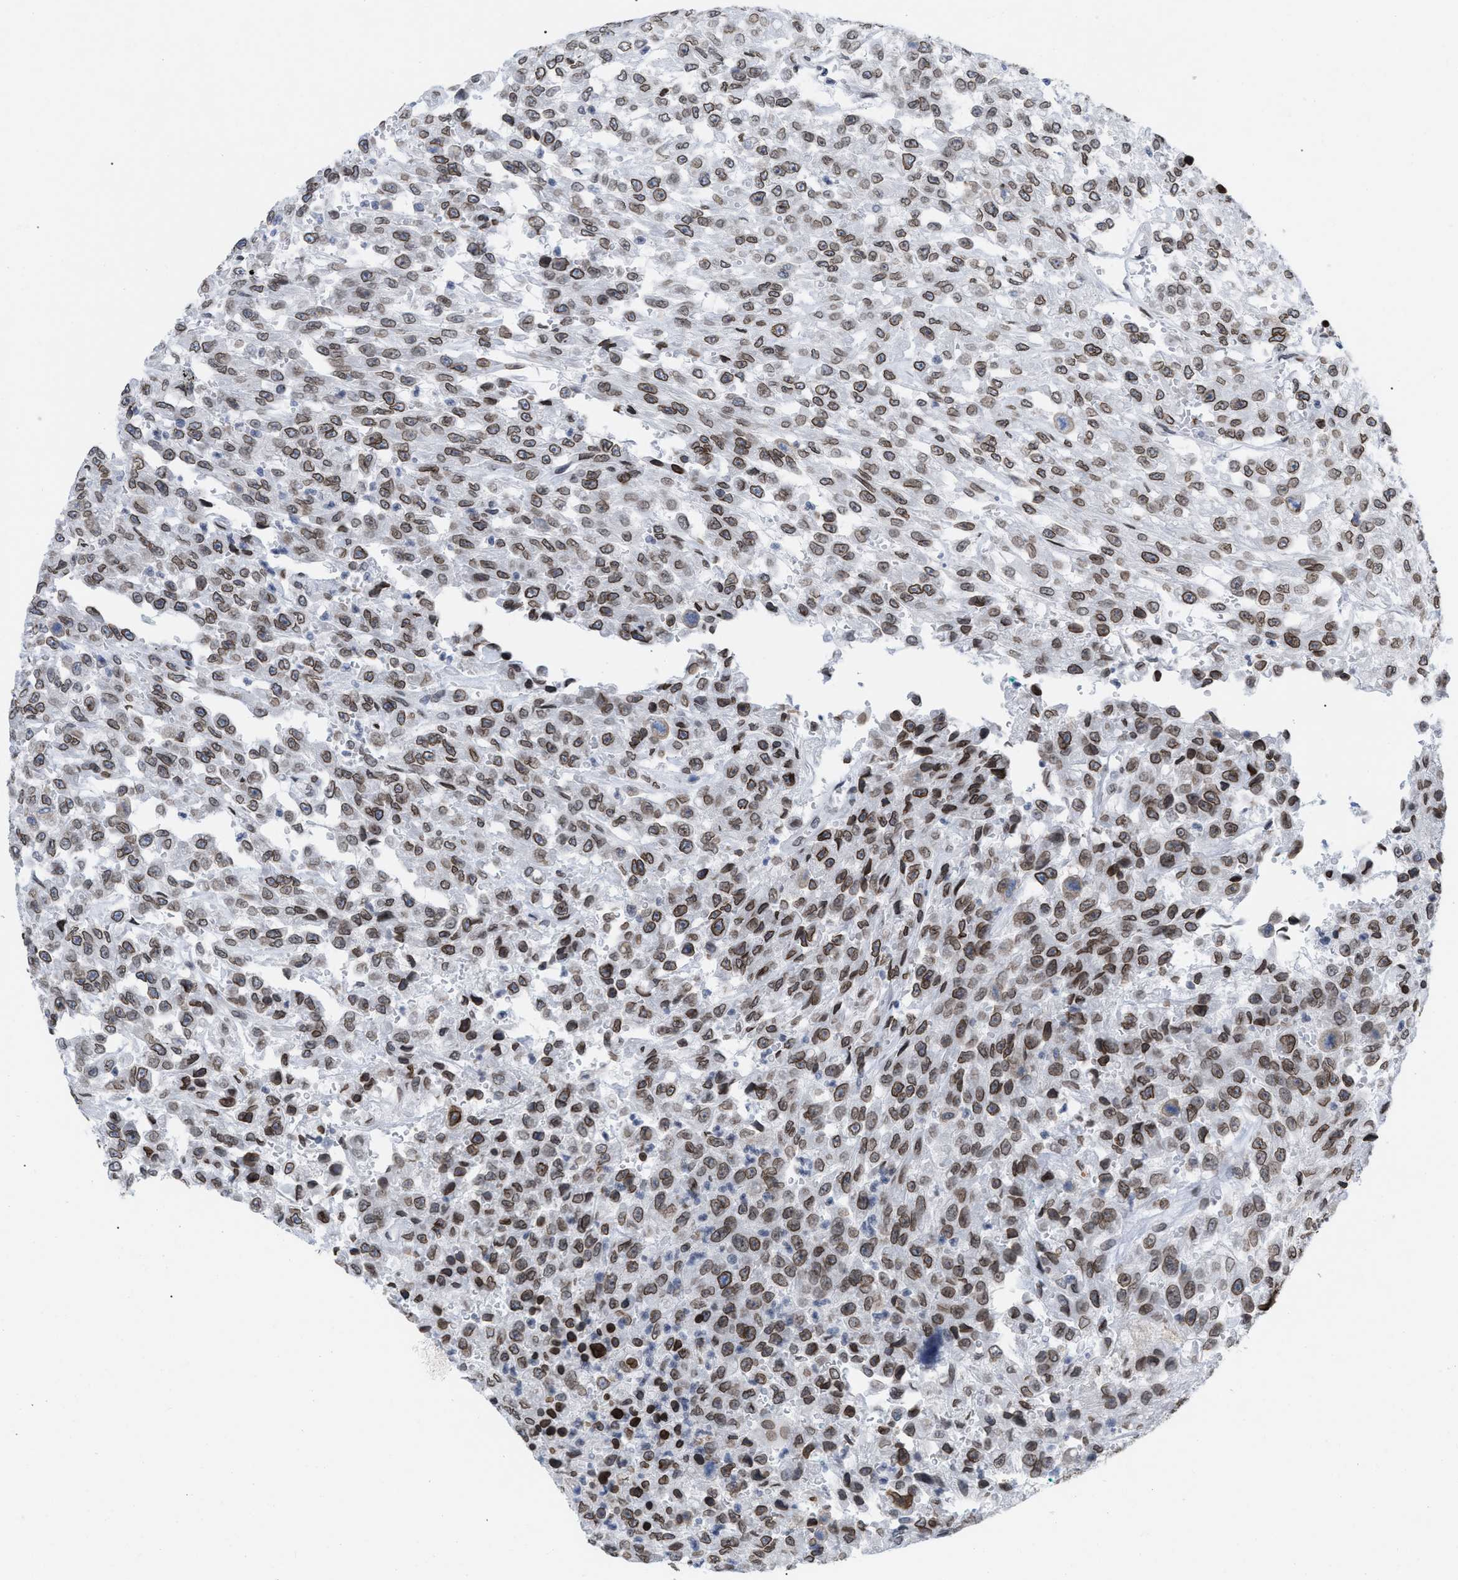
{"staining": {"intensity": "moderate", "quantity": ">75%", "location": "cytoplasmic/membranous,nuclear"}, "tissue": "urothelial cancer", "cell_type": "Tumor cells", "image_type": "cancer", "snomed": [{"axis": "morphology", "description": "Urothelial carcinoma, High grade"}, {"axis": "topography", "description": "Urinary bladder"}], "caption": "Human urothelial cancer stained with a protein marker demonstrates moderate staining in tumor cells.", "gene": "TPR", "patient": {"sex": "male", "age": 46}}